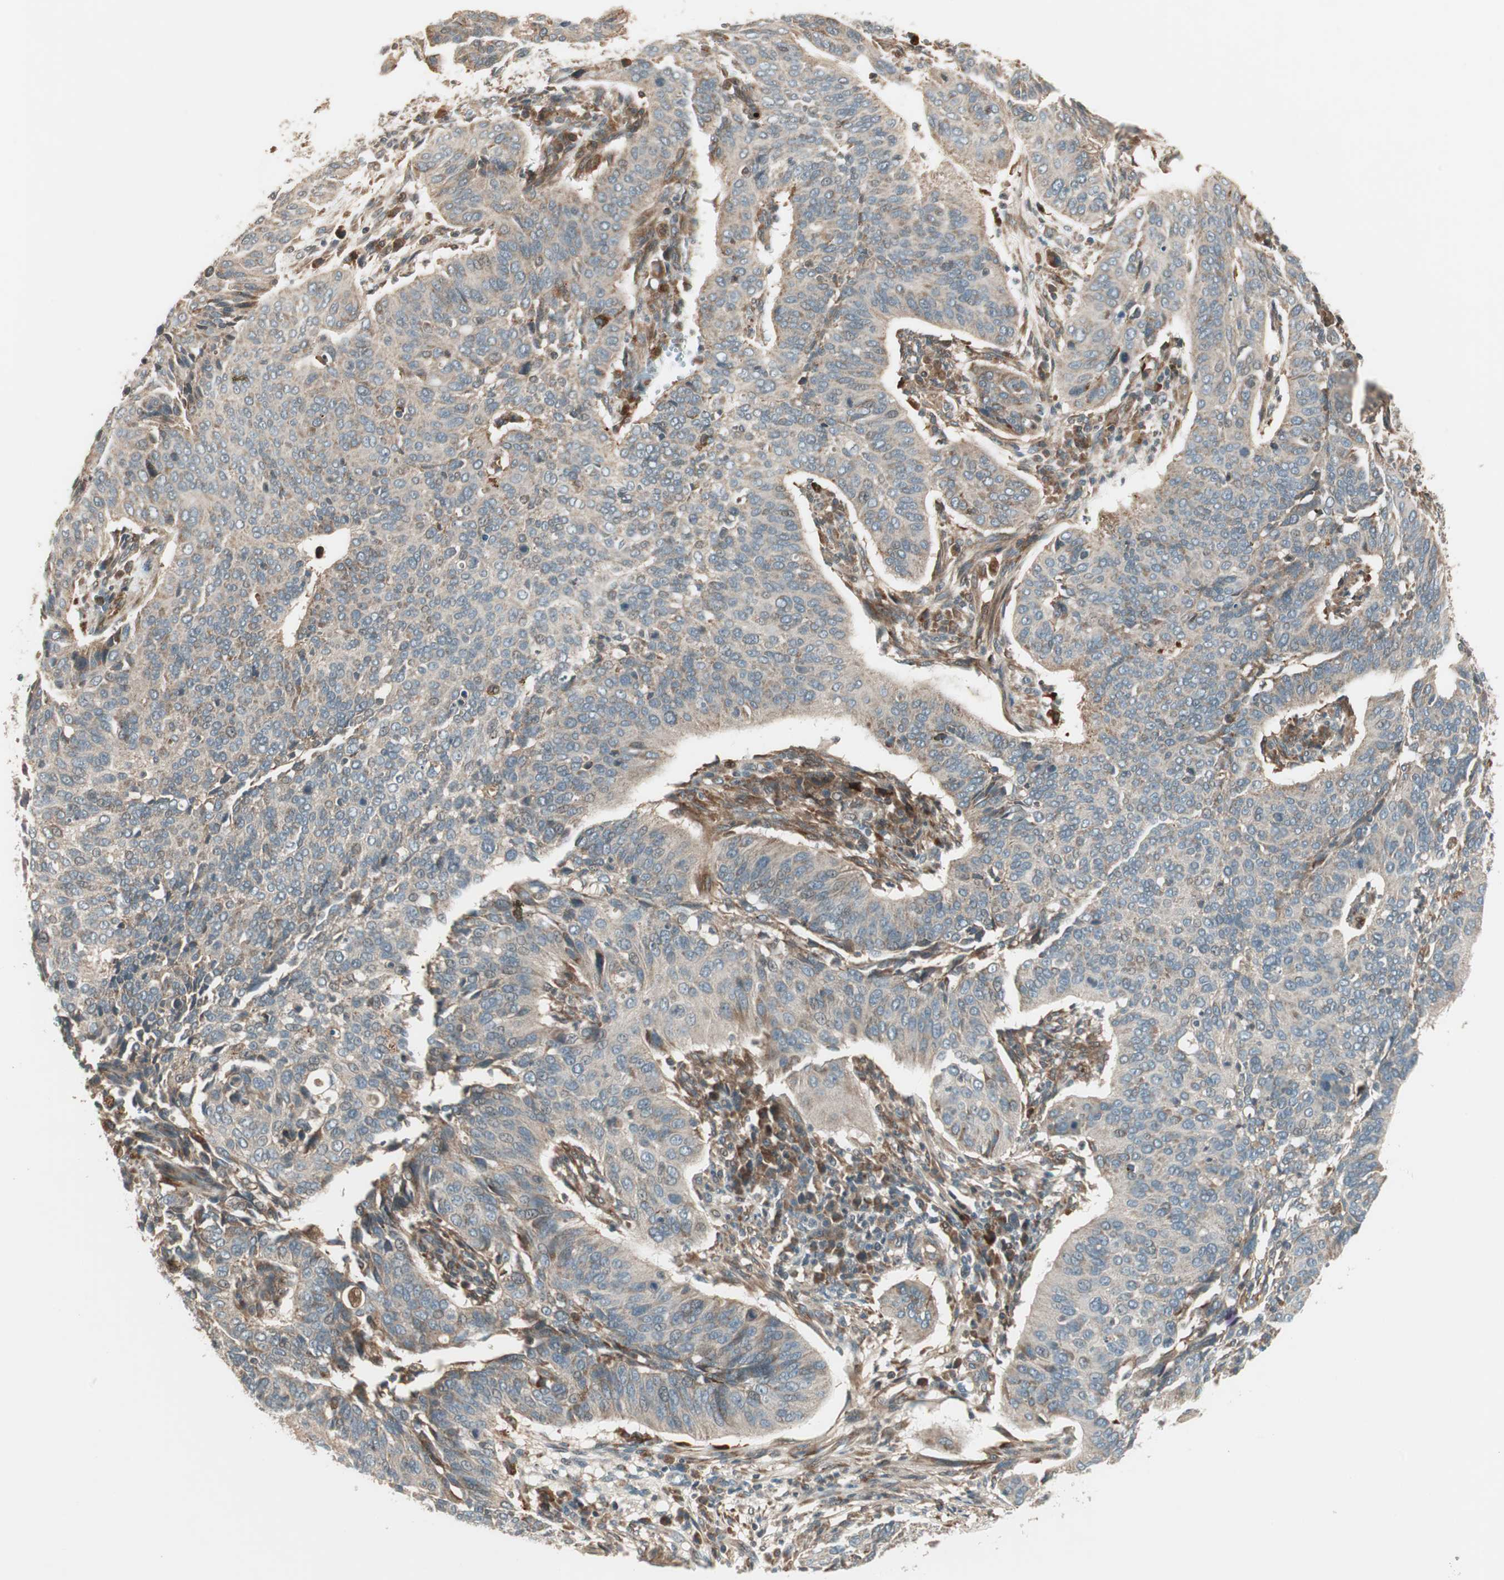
{"staining": {"intensity": "weak", "quantity": "<25%", "location": "cytoplasmic/membranous"}, "tissue": "cervical cancer", "cell_type": "Tumor cells", "image_type": "cancer", "snomed": [{"axis": "morphology", "description": "Squamous cell carcinoma, NOS"}, {"axis": "topography", "description": "Cervix"}], "caption": "Tumor cells show no significant protein staining in cervical squamous cell carcinoma.", "gene": "SFRP1", "patient": {"sex": "female", "age": 39}}